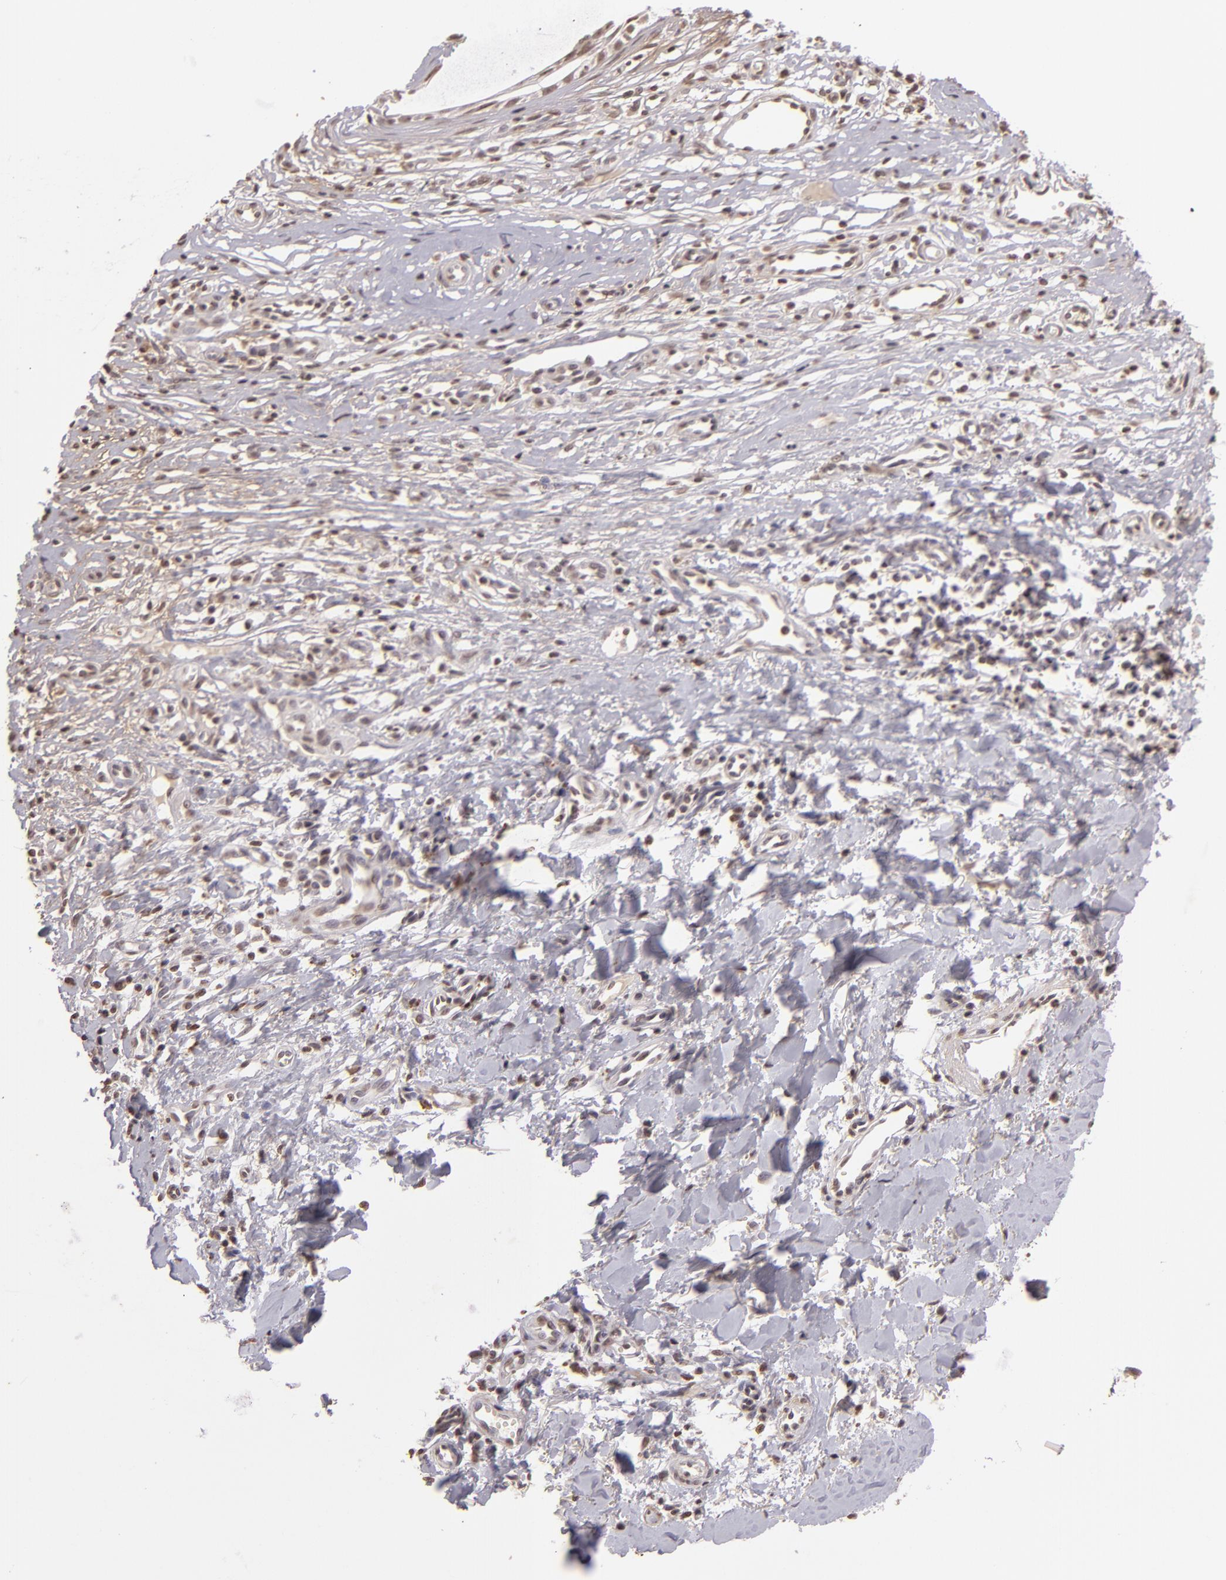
{"staining": {"intensity": "negative", "quantity": "none", "location": "none"}, "tissue": "skin cancer", "cell_type": "Tumor cells", "image_type": "cancer", "snomed": [{"axis": "morphology", "description": "Basal cell carcinoma"}, {"axis": "topography", "description": "Skin"}], "caption": "The micrograph exhibits no significant expression in tumor cells of skin basal cell carcinoma.", "gene": "THRB", "patient": {"sex": "male", "age": 75}}